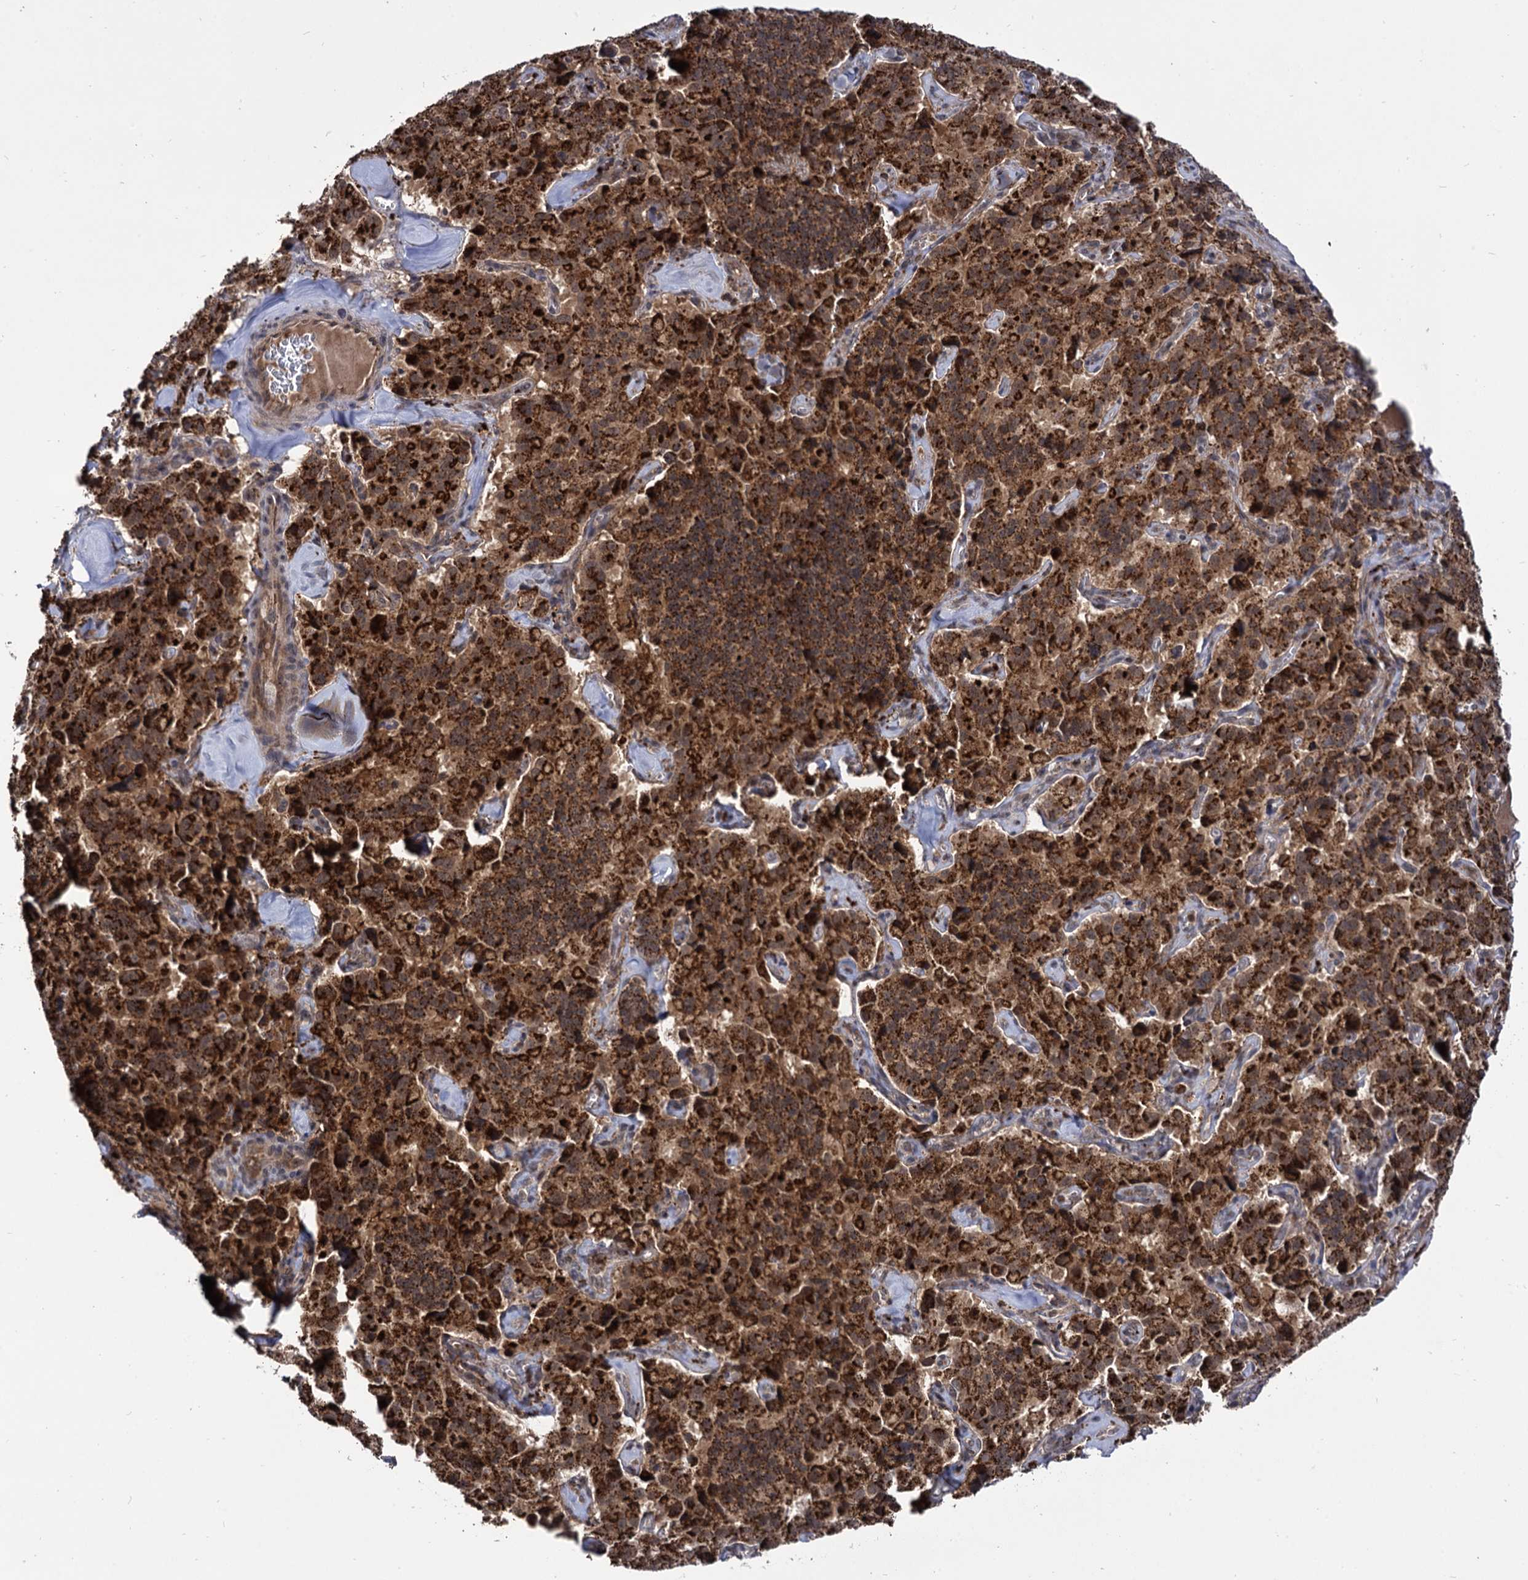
{"staining": {"intensity": "strong", "quantity": ">75%", "location": "cytoplasmic/membranous"}, "tissue": "pancreatic cancer", "cell_type": "Tumor cells", "image_type": "cancer", "snomed": [{"axis": "morphology", "description": "Adenocarcinoma, NOS"}, {"axis": "topography", "description": "Pancreas"}], "caption": "Immunohistochemistry of pancreatic cancer (adenocarcinoma) displays high levels of strong cytoplasmic/membranous expression in about >75% of tumor cells. (Stains: DAB in brown, nuclei in blue, Microscopy: brightfield microscopy at high magnification).", "gene": "MICAL2", "patient": {"sex": "male", "age": 65}}